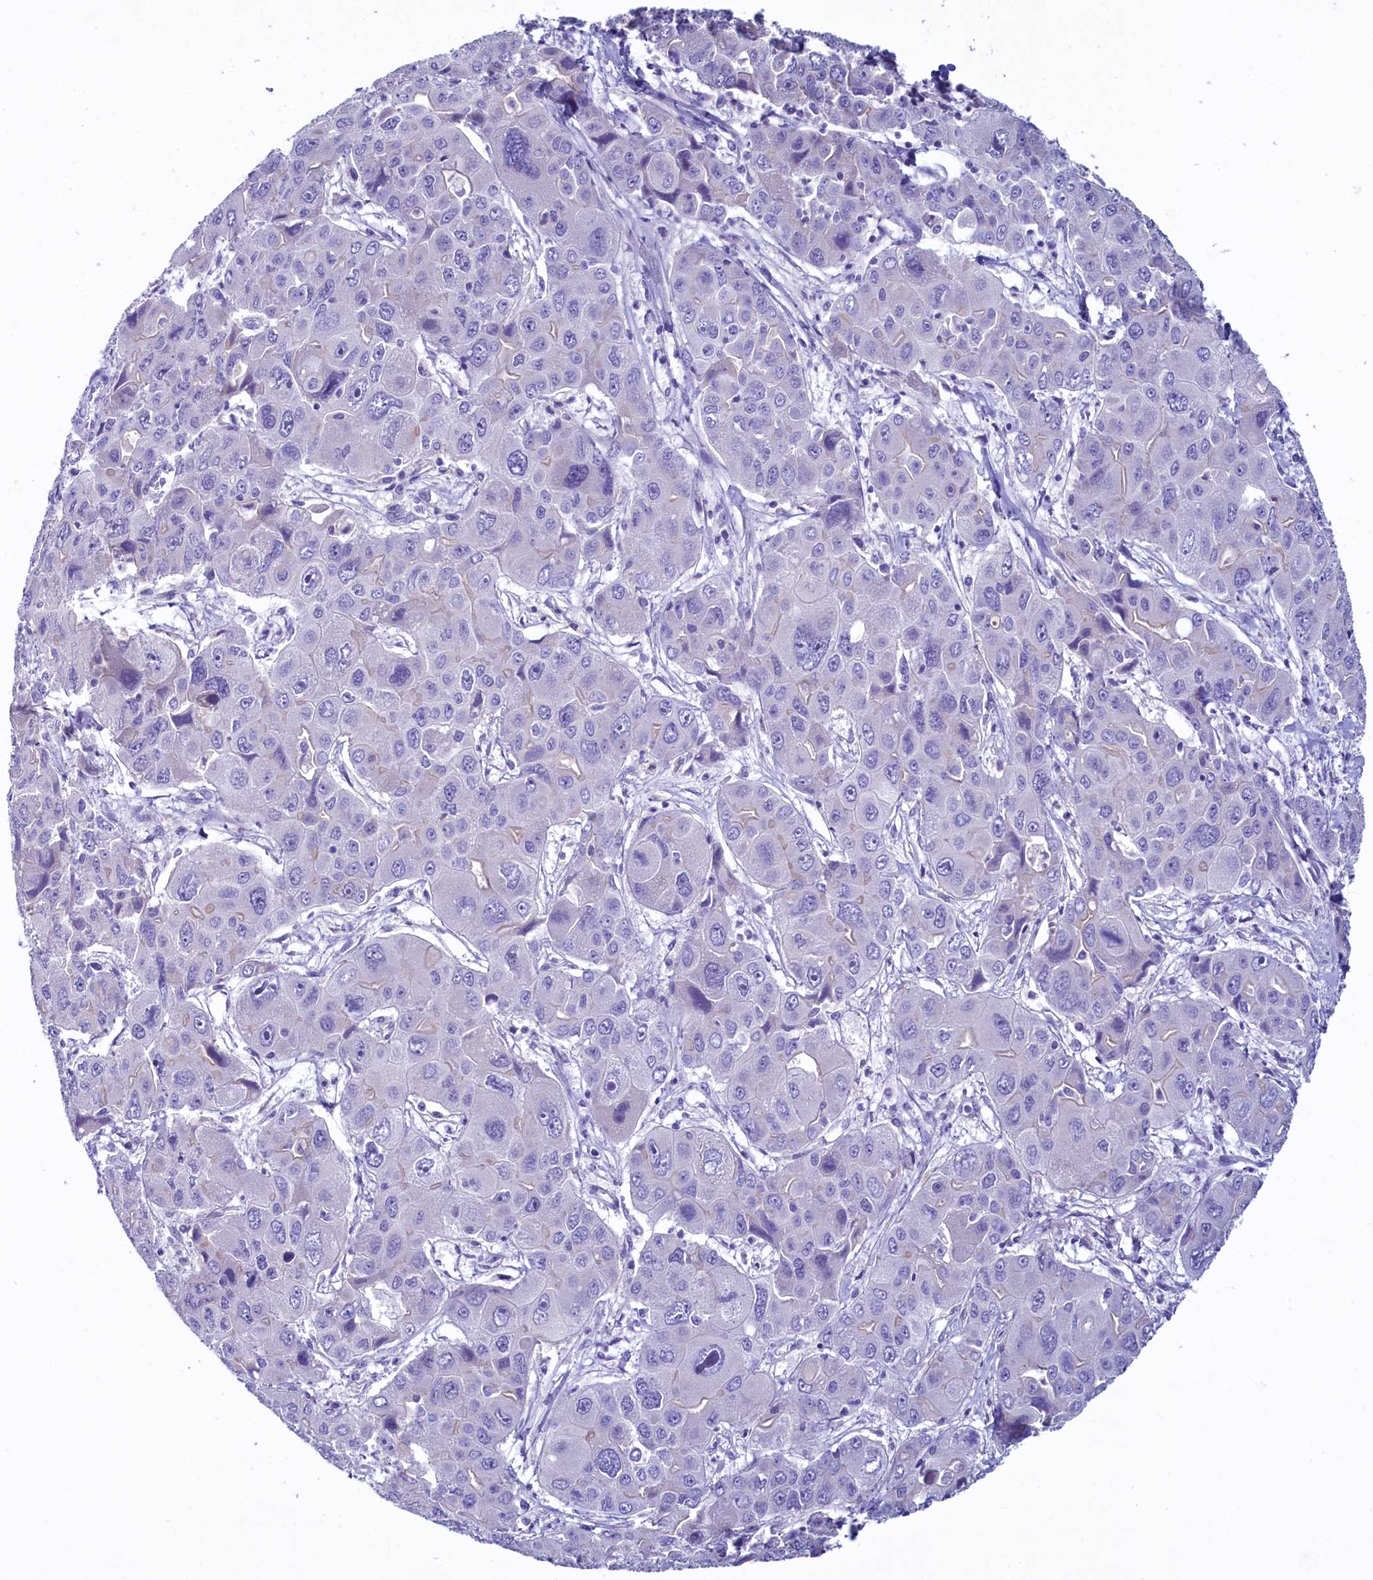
{"staining": {"intensity": "negative", "quantity": "none", "location": "none"}, "tissue": "liver cancer", "cell_type": "Tumor cells", "image_type": "cancer", "snomed": [{"axis": "morphology", "description": "Cholangiocarcinoma"}, {"axis": "topography", "description": "Liver"}], "caption": "An immunohistochemistry (IHC) micrograph of liver cancer (cholangiocarcinoma) is shown. There is no staining in tumor cells of liver cancer (cholangiocarcinoma). (DAB (3,3'-diaminobenzidine) immunohistochemistry (IHC), high magnification).", "gene": "KRBOX5", "patient": {"sex": "male", "age": 67}}